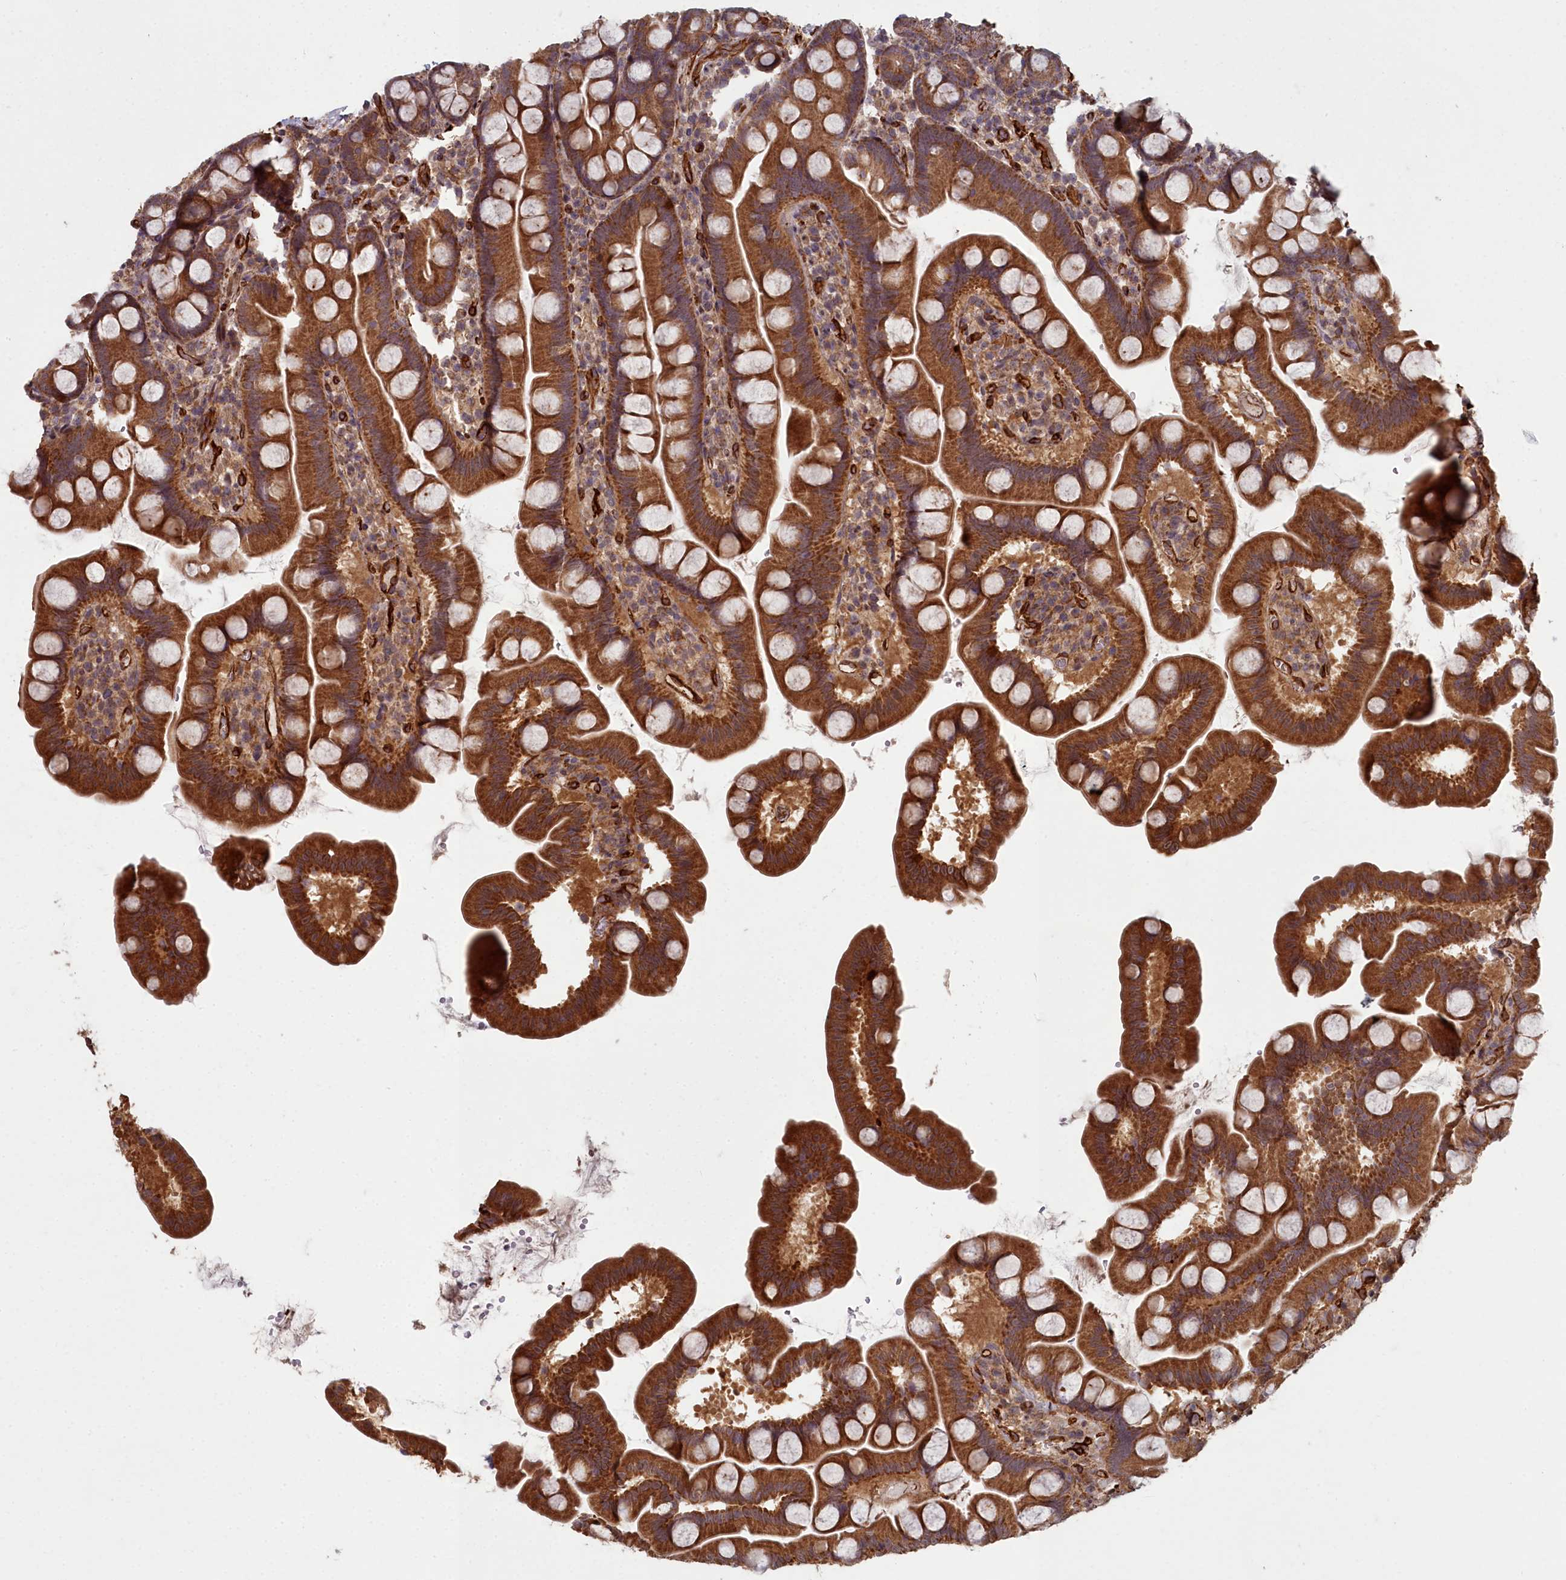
{"staining": {"intensity": "strong", "quantity": ">75%", "location": "cytoplasmic/membranous"}, "tissue": "small intestine", "cell_type": "Glandular cells", "image_type": "normal", "snomed": [{"axis": "morphology", "description": "Normal tissue, NOS"}, {"axis": "topography", "description": "Small intestine"}], "caption": "A brown stain highlights strong cytoplasmic/membranous staining of a protein in glandular cells of normal human small intestine.", "gene": "TSPYL4", "patient": {"sex": "female", "age": 68}}